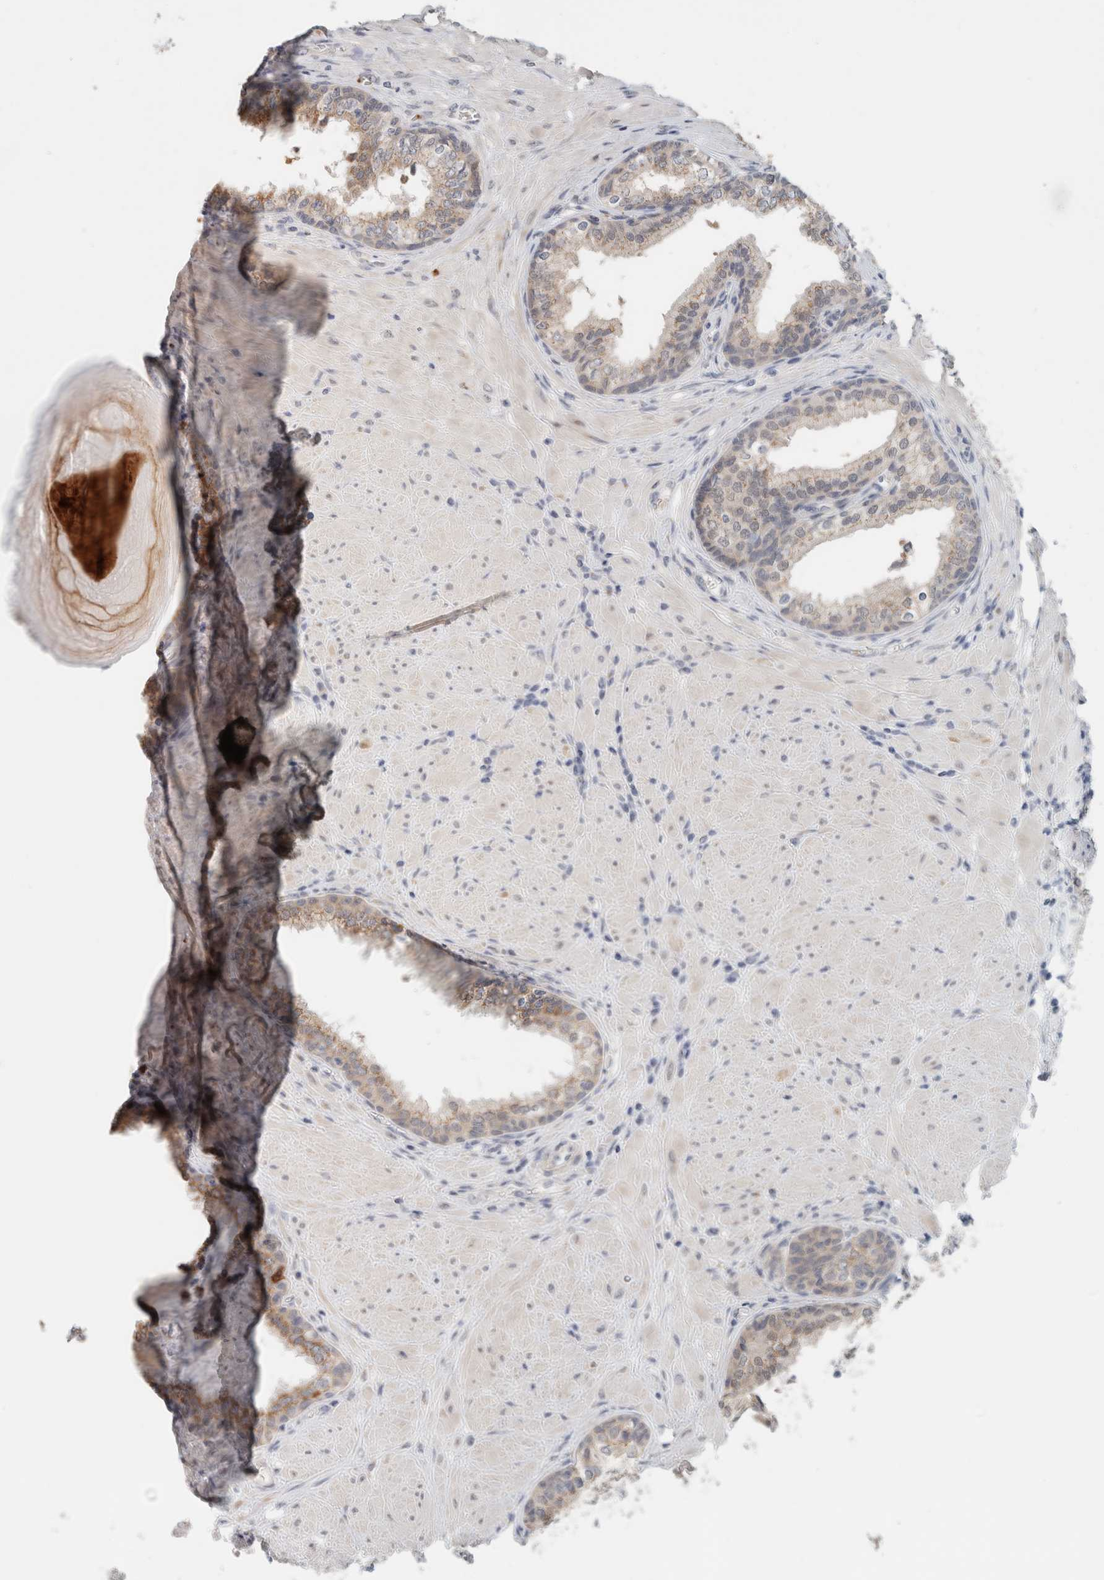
{"staining": {"intensity": "weak", "quantity": ">75%", "location": "cytoplasmic/membranous"}, "tissue": "prostate", "cell_type": "Glandular cells", "image_type": "normal", "snomed": [{"axis": "morphology", "description": "Normal tissue, NOS"}, {"axis": "topography", "description": "Prostate"}], "caption": "The histopathology image exhibits a brown stain indicating the presence of a protein in the cytoplasmic/membranous of glandular cells in prostate. (brown staining indicates protein expression, while blue staining denotes nuclei).", "gene": "CRAT", "patient": {"sex": "male", "age": 51}}